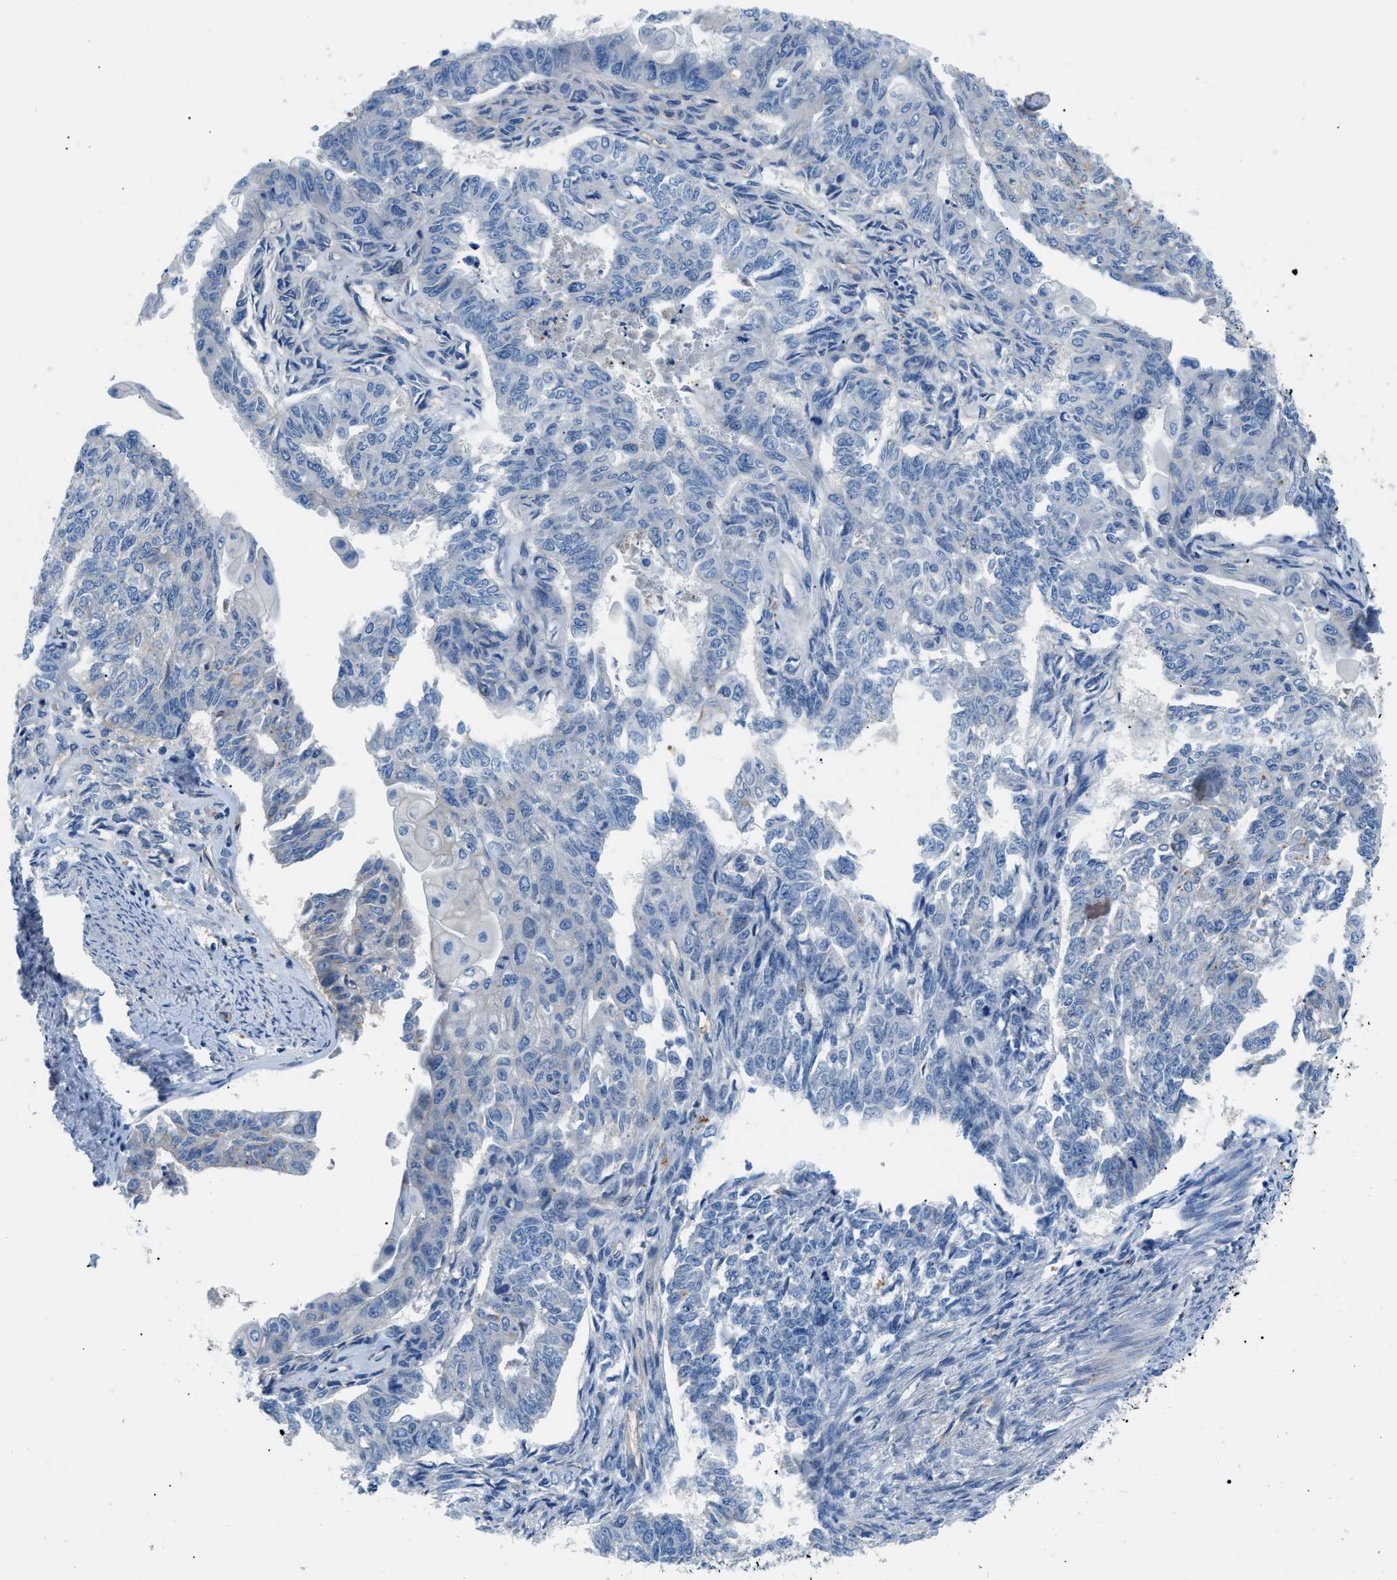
{"staining": {"intensity": "negative", "quantity": "none", "location": "none"}, "tissue": "endometrial cancer", "cell_type": "Tumor cells", "image_type": "cancer", "snomed": [{"axis": "morphology", "description": "Adenocarcinoma, NOS"}, {"axis": "topography", "description": "Endometrium"}], "caption": "There is no significant expression in tumor cells of endometrial cancer. (DAB (3,3'-diaminobenzidine) IHC, high magnification).", "gene": "ORAI1", "patient": {"sex": "female", "age": 32}}